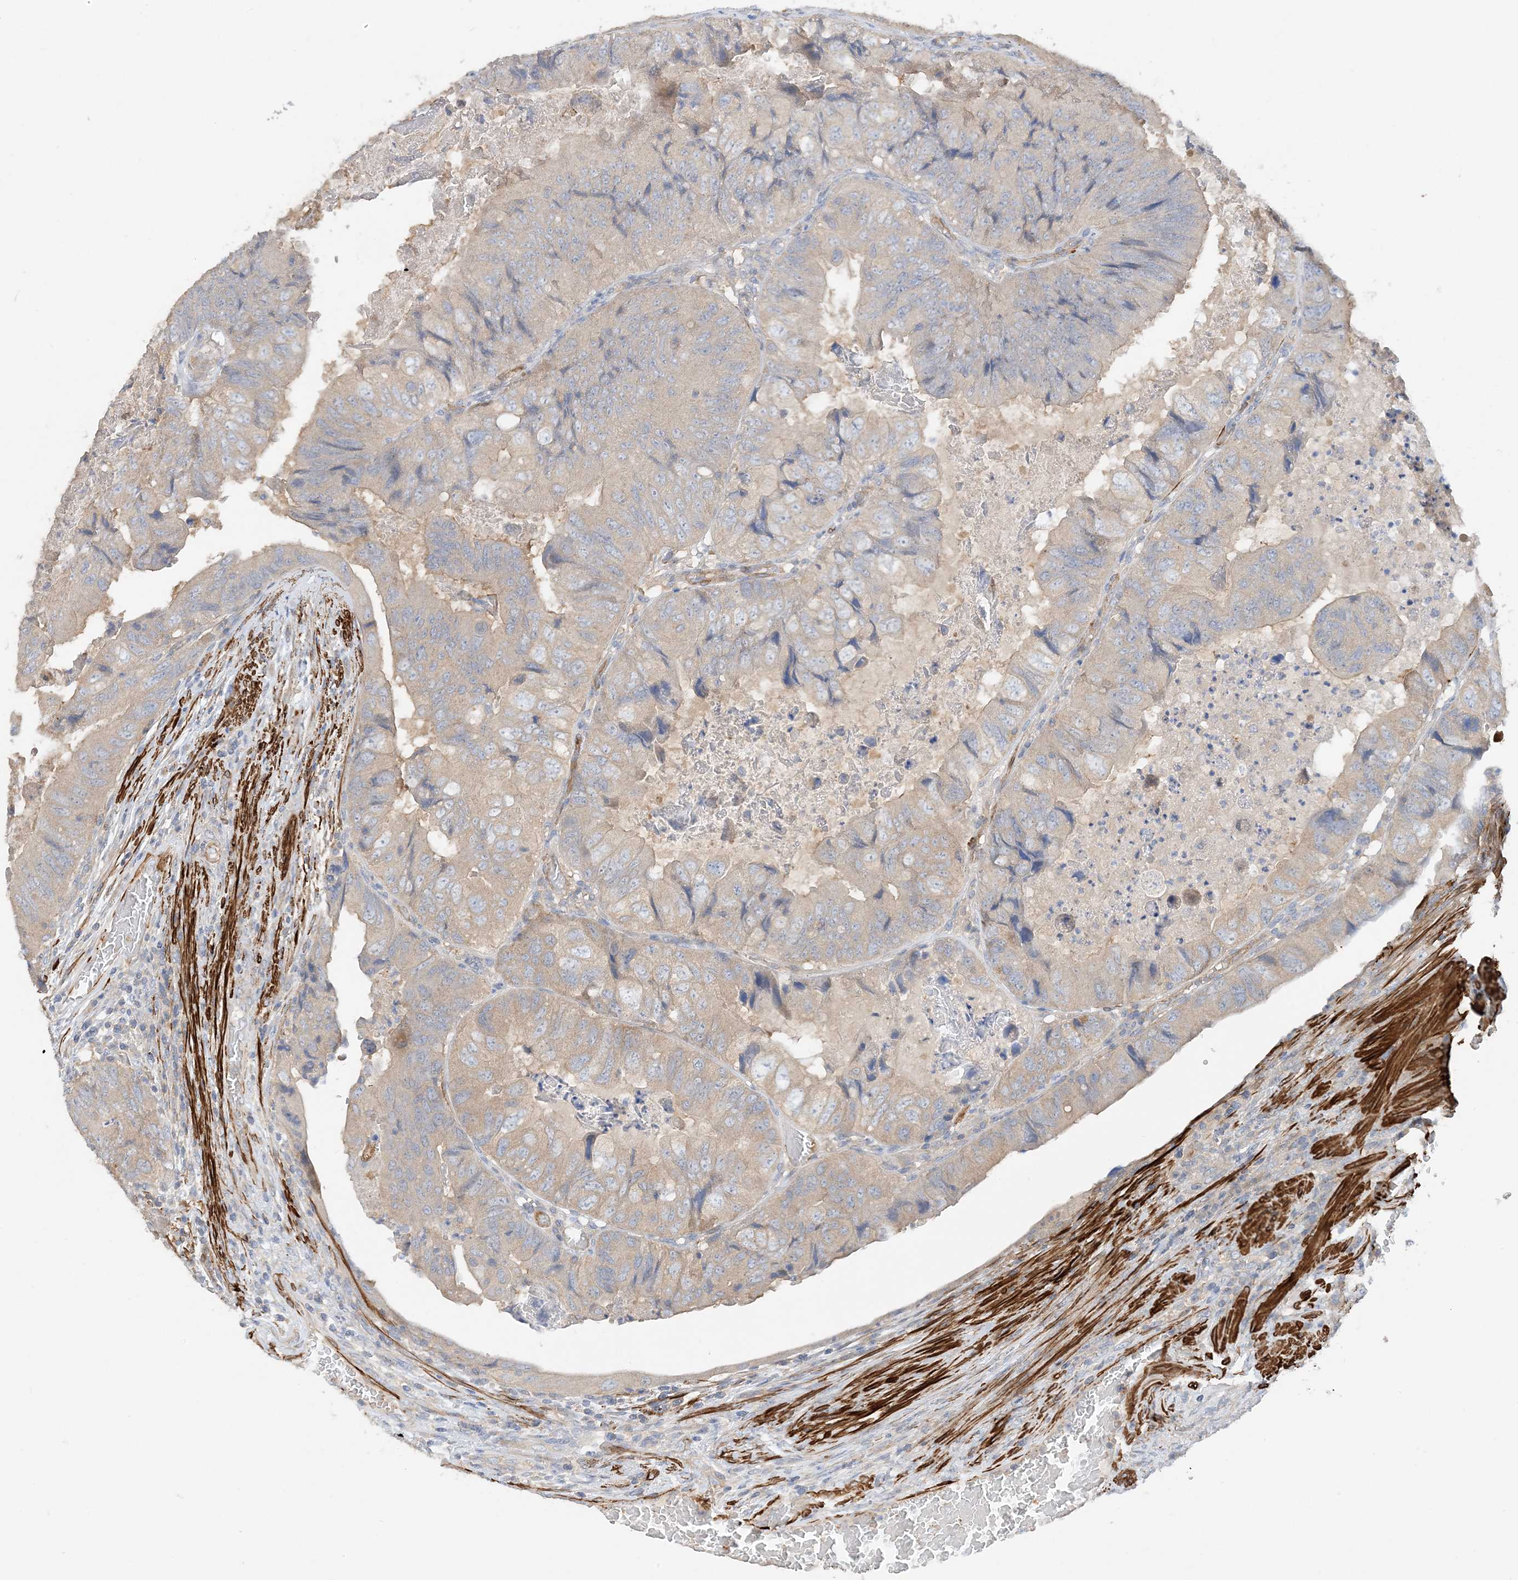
{"staining": {"intensity": "weak", "quantity": "<25%", "location": "cytoplasmic/membranous"}, "tissue": "colorectal cancer", "cell_type": "Tumor cells", "image_type": "cancer", "snomed": [{"axis": "morphology", "description": "Adenocarcinoma, NOS"}, {"axis": "topography", "description": "Rectum"}], "caption": "A histopathology image of human adenocarcinoma (colorectal) is negative for staining in tumor cells. The staining is performed using DAB (3,3'-diaminobenzidine) brown chromogen with nuclei counter-stained in using hematoxylin.", "gene": "KIFBP", "patient": {"sex": "male", "age": 63}}